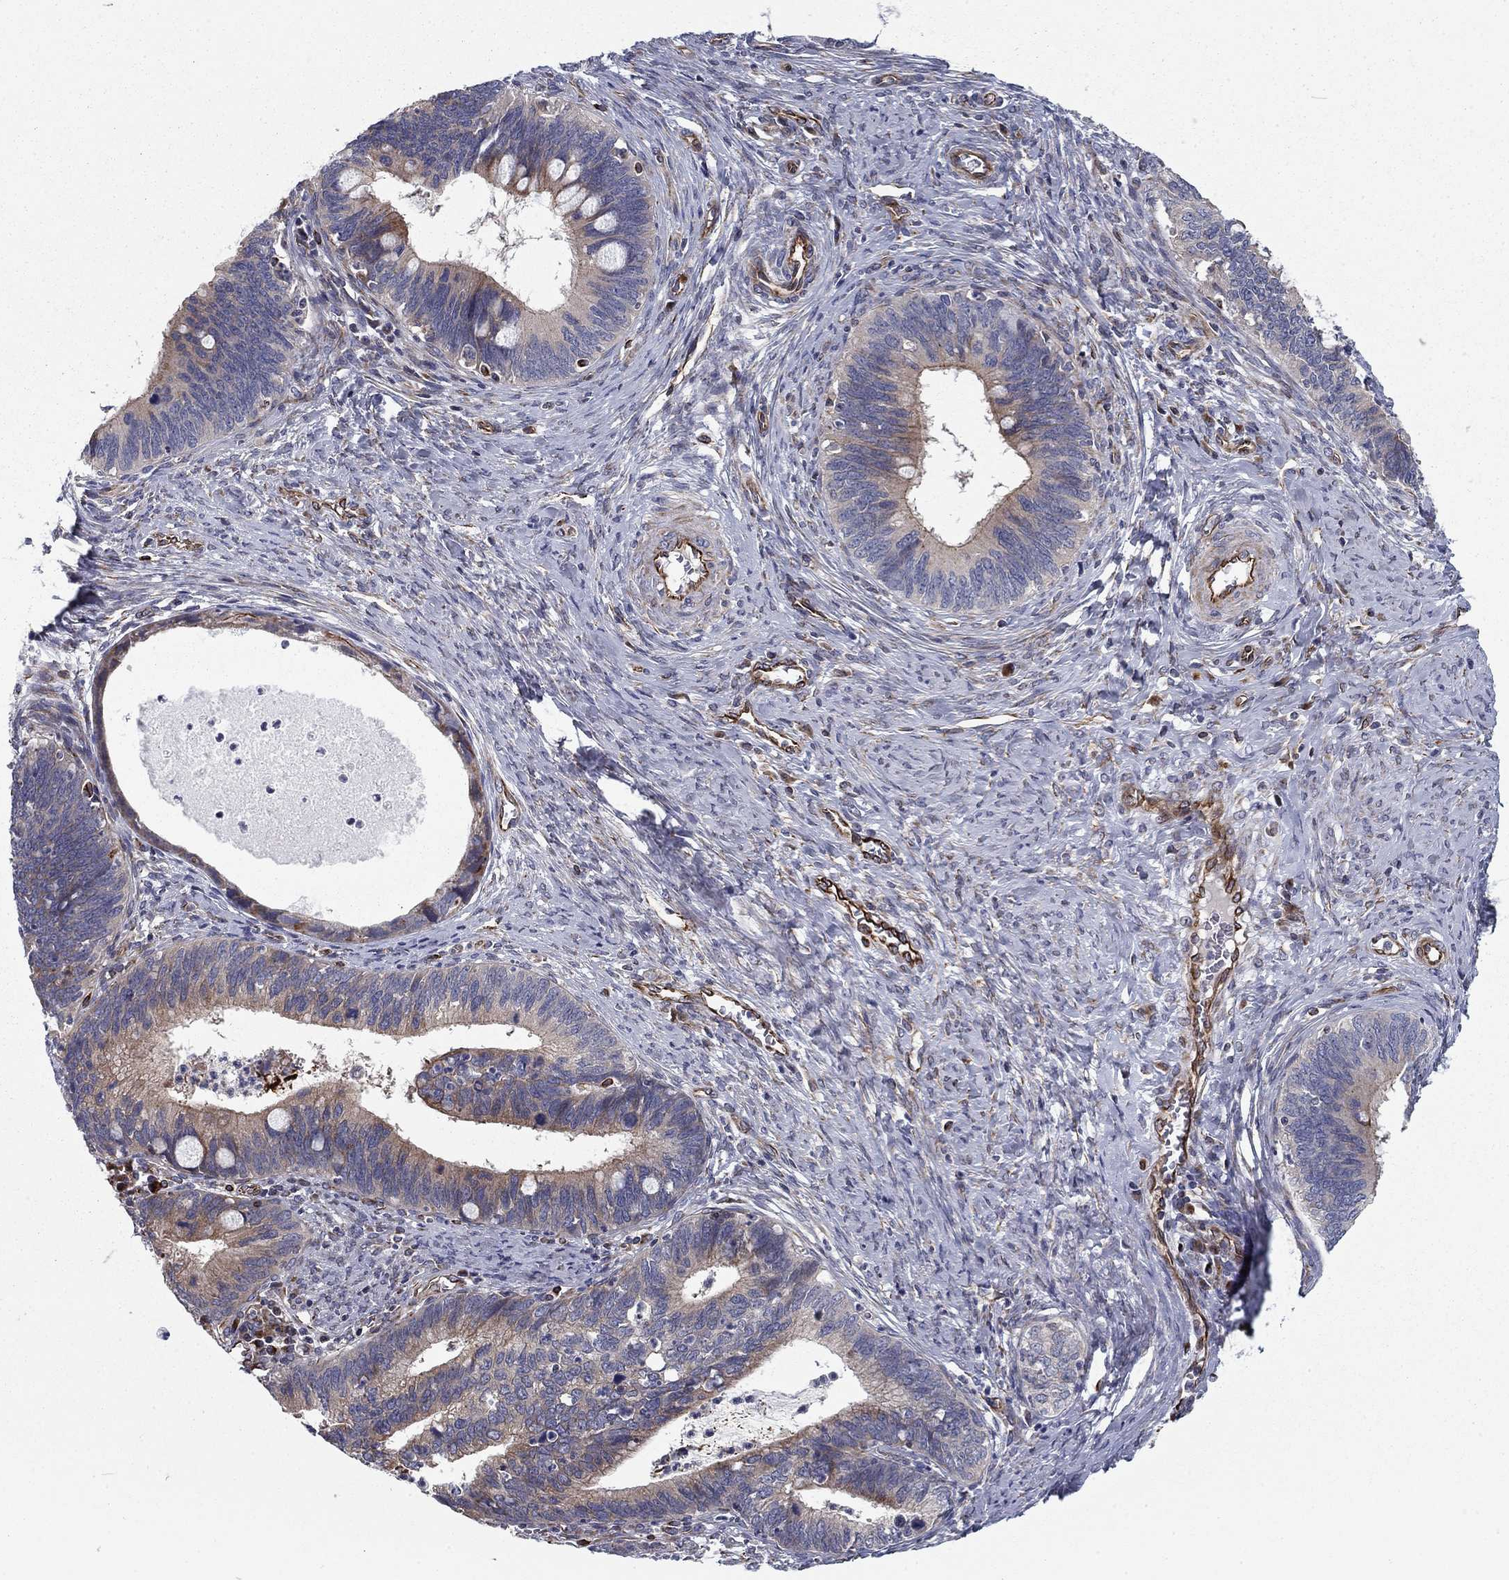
{"staining": {"intensity": "weak", "quantity": "<25%", "location": "cytoplasmic/membranous"}, "tissue": "cervical cancer", "cell_type": "Tumor cells", "image_type": "cancer", "snomed": [{"axis": "morphology", "description": "Adenocarcinoma, NOS"}, {"axis": "topography", "description": "Cervix"}], "caption": "Tumor cells show no significant protein expression in cervical adenocarcinoma.", "gene": "CLSTN1", "patient": {"sex": "female", "age": 42}}